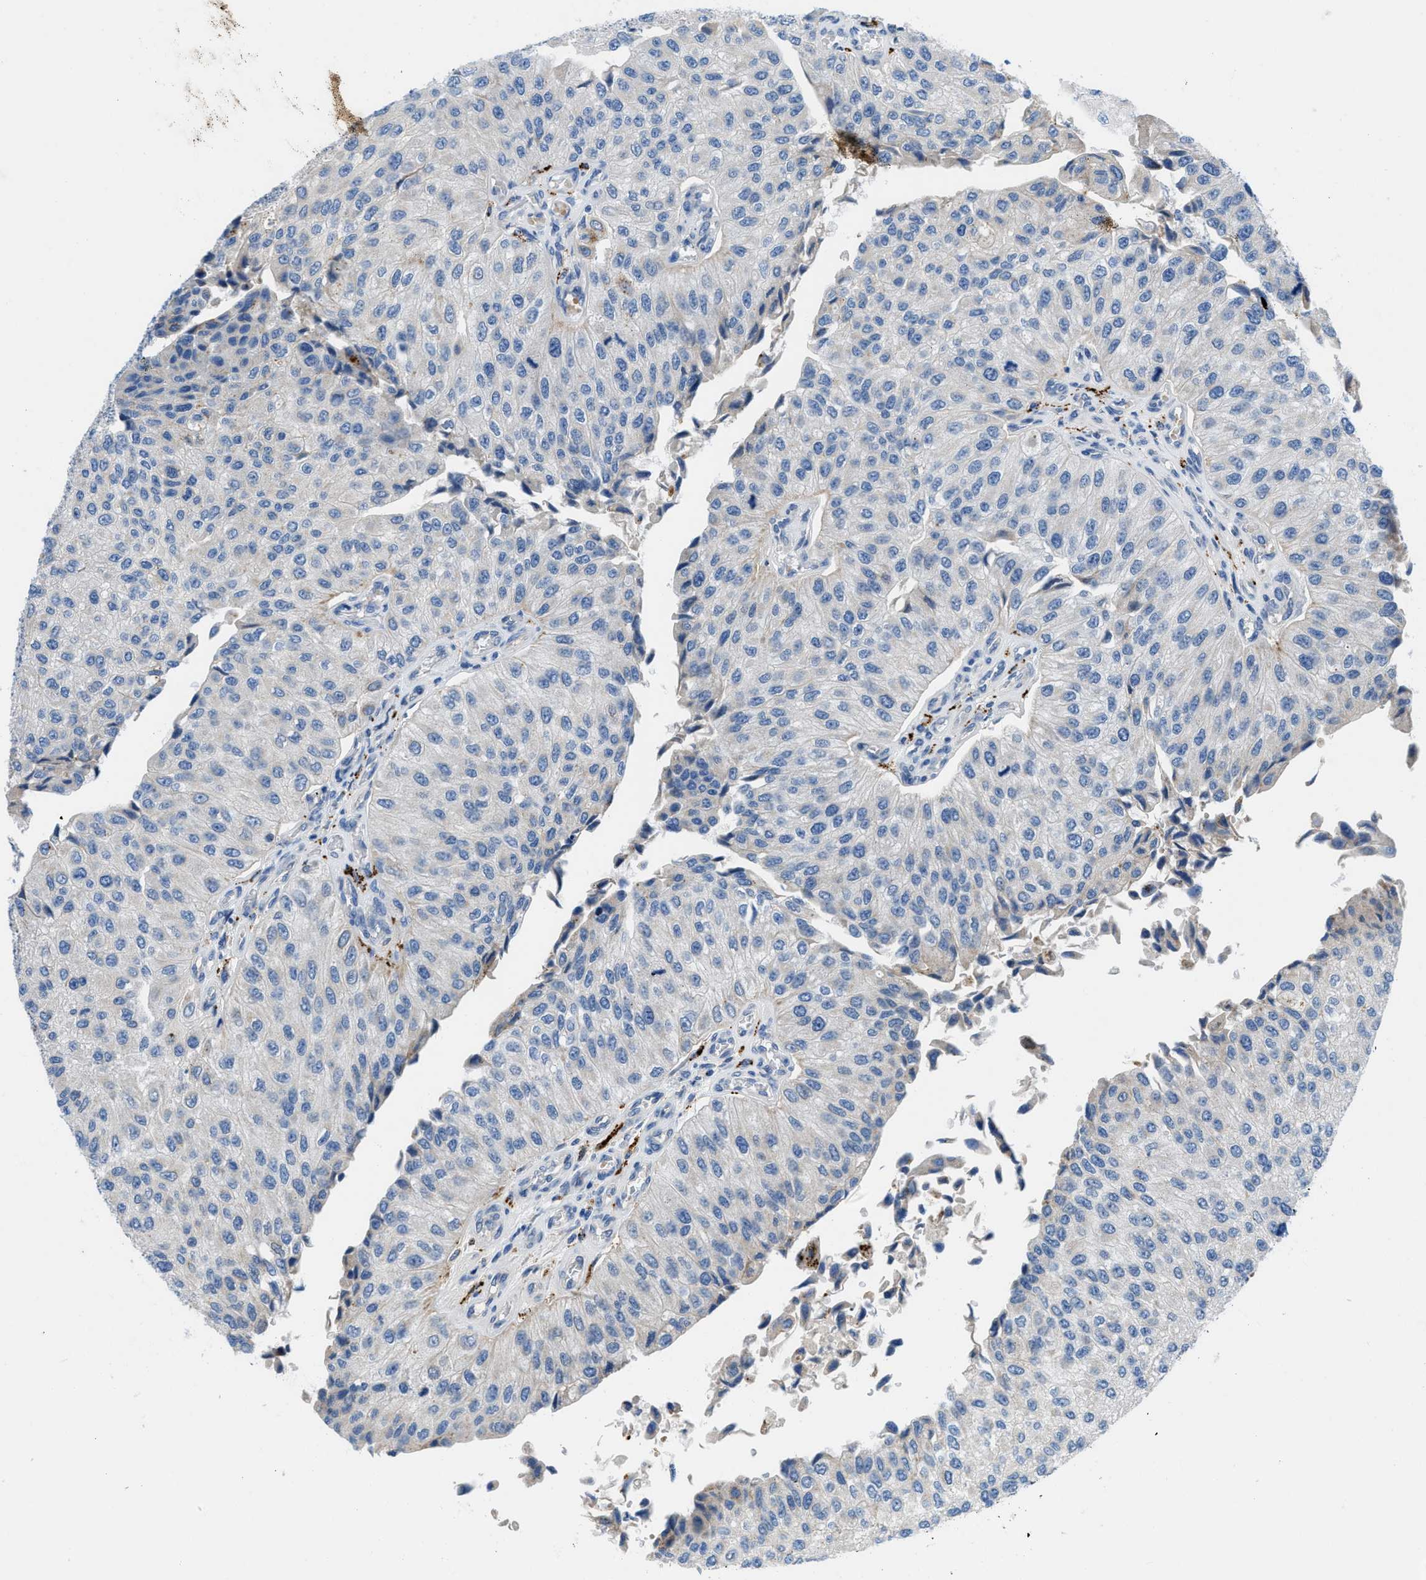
{"staining": {"intensity": "negative", "quantity": "none", "location": "none"}, "tissue": "urothelial cancer", "cell_type": "Tumor cells", "image_type": "cancer", "snomed": [{"axis": "morphology", "description": "Urothelial carcinoma, High grade"}, {"axis": "topography", "description": "Kidney"}, {"axis": "topography", "description": "Urinary bladder"}], "caption": "DAB immunohistochemical staining of human urothelial cancer displays no significant positivity in tumor cells. Nuclei are stained in blue.", "gene": "TMEM248", "patient": {"sex": "male", "age": 77}}